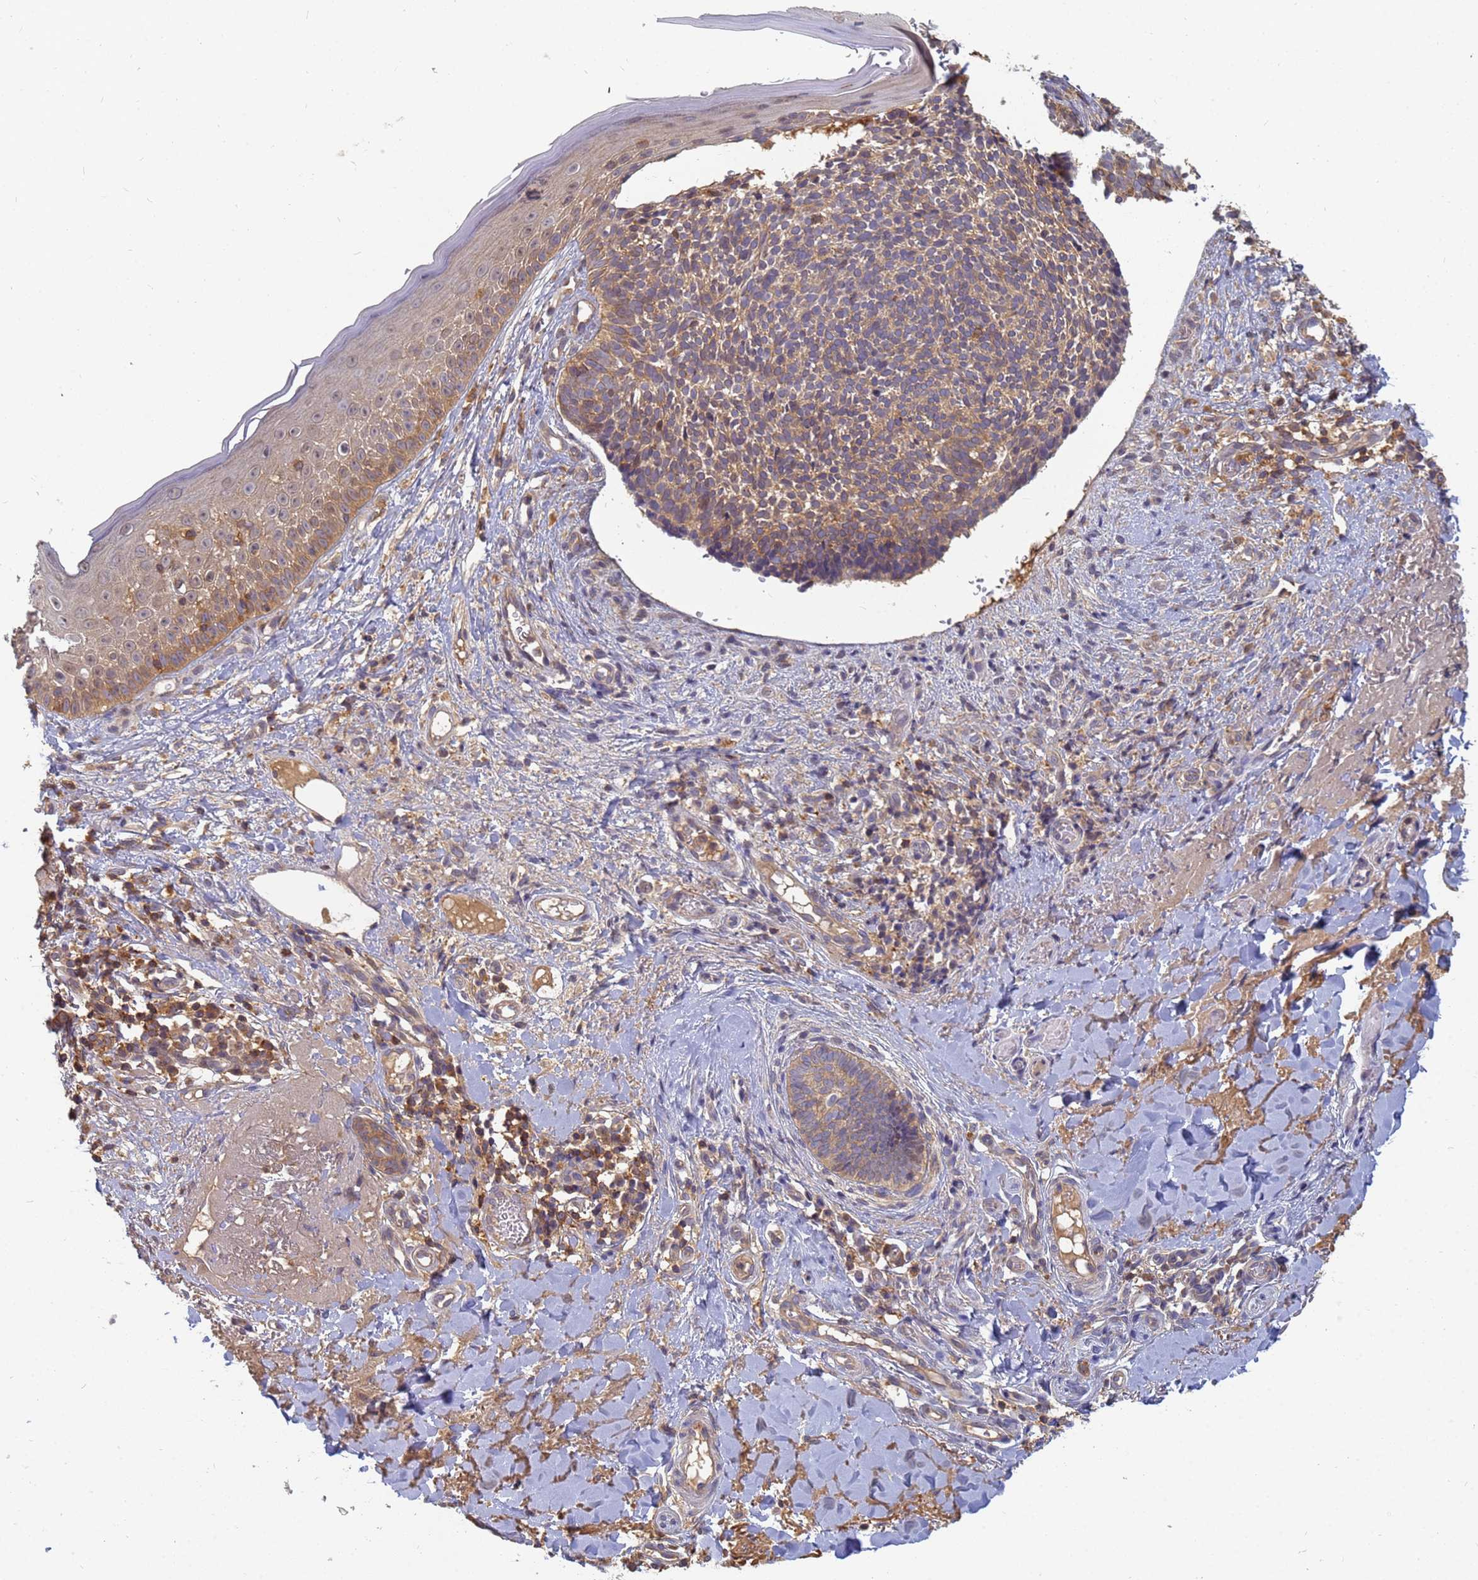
{"staining": {"intensity": "weak", "quantity": ">75%", "location": "cytoplasmic/membranous"}, "tissue": "skin cancer", "cell_type": "Tumor cells", "image_type": "cancer", "snomed": [{"axis": "morphology", "description": "Basal cell carcinoma"}, {"axis": "topography", "description": "Skin"}], "caption": "Immunohistochemistry (IHC) photomicrograph of basal cell carcinoma (skin) stained for a protein (brown), which displays low levels of weak cytoplasmic/membranous staining in approximately >75% of tumor cells.", "gene": "SHARPIN", "patient": {"sex": "male", "age": 84}}